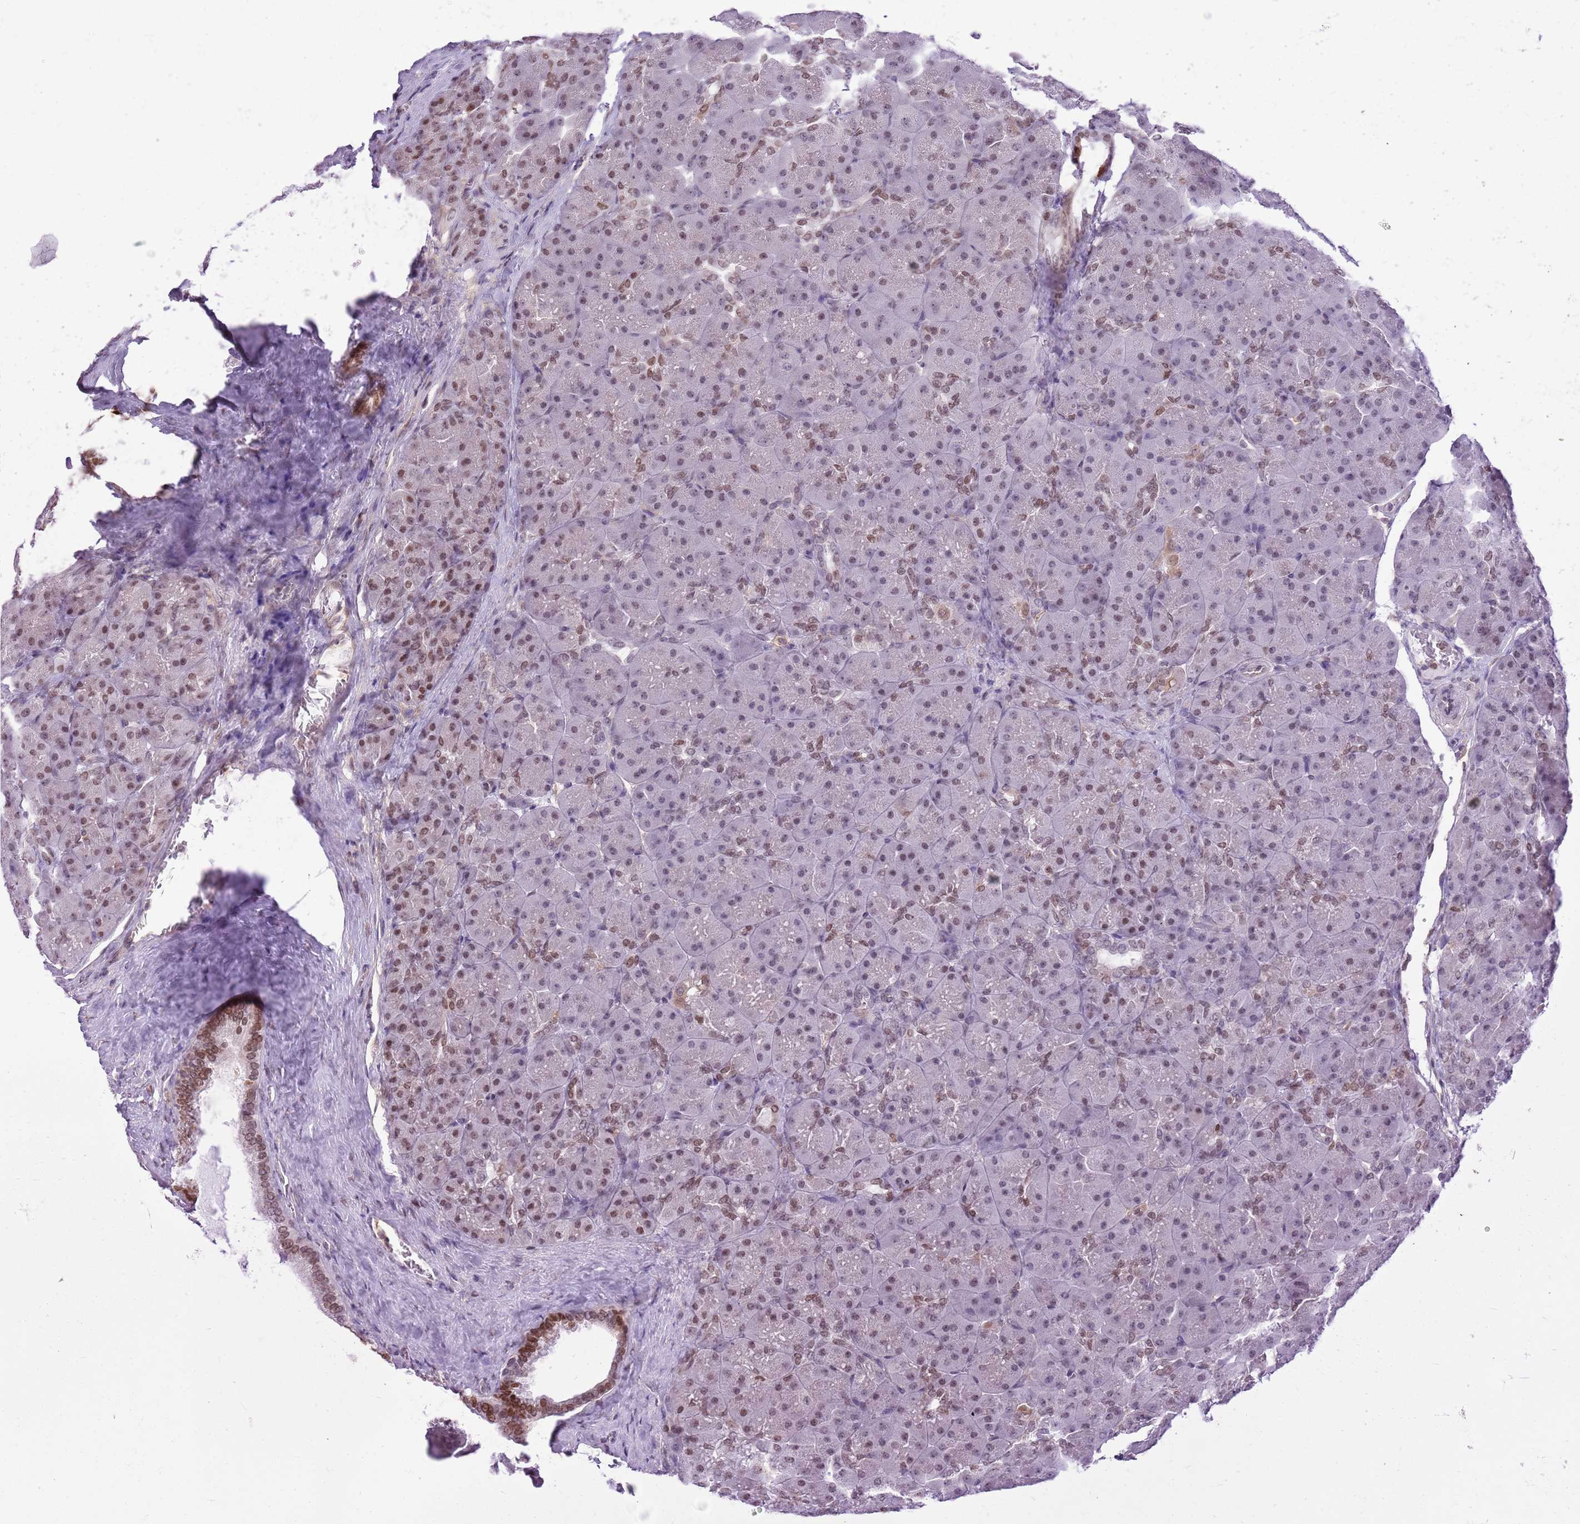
{"staining": {"intensity": "moderate", "quantity": "25%-75%", "location": "nuclear"}, "tissue": "pancreas", "cell_type": "Exocrine glandular cells", "image_type": "normal", "snomed": [{"axis": "morphology", "description": "Normal tissue, NOS"}, {"axis": "topography", "description": "Pancreas"}], "caption": "Moderate nuclear expression is present in about 25%-75% of exocrine glandular cells in benign pancreas. (DAB IHC, brown staining for protein, blue staining for nuclei).", "gene": "DHX32", "patient": {"sex": "male", "age": 66}}